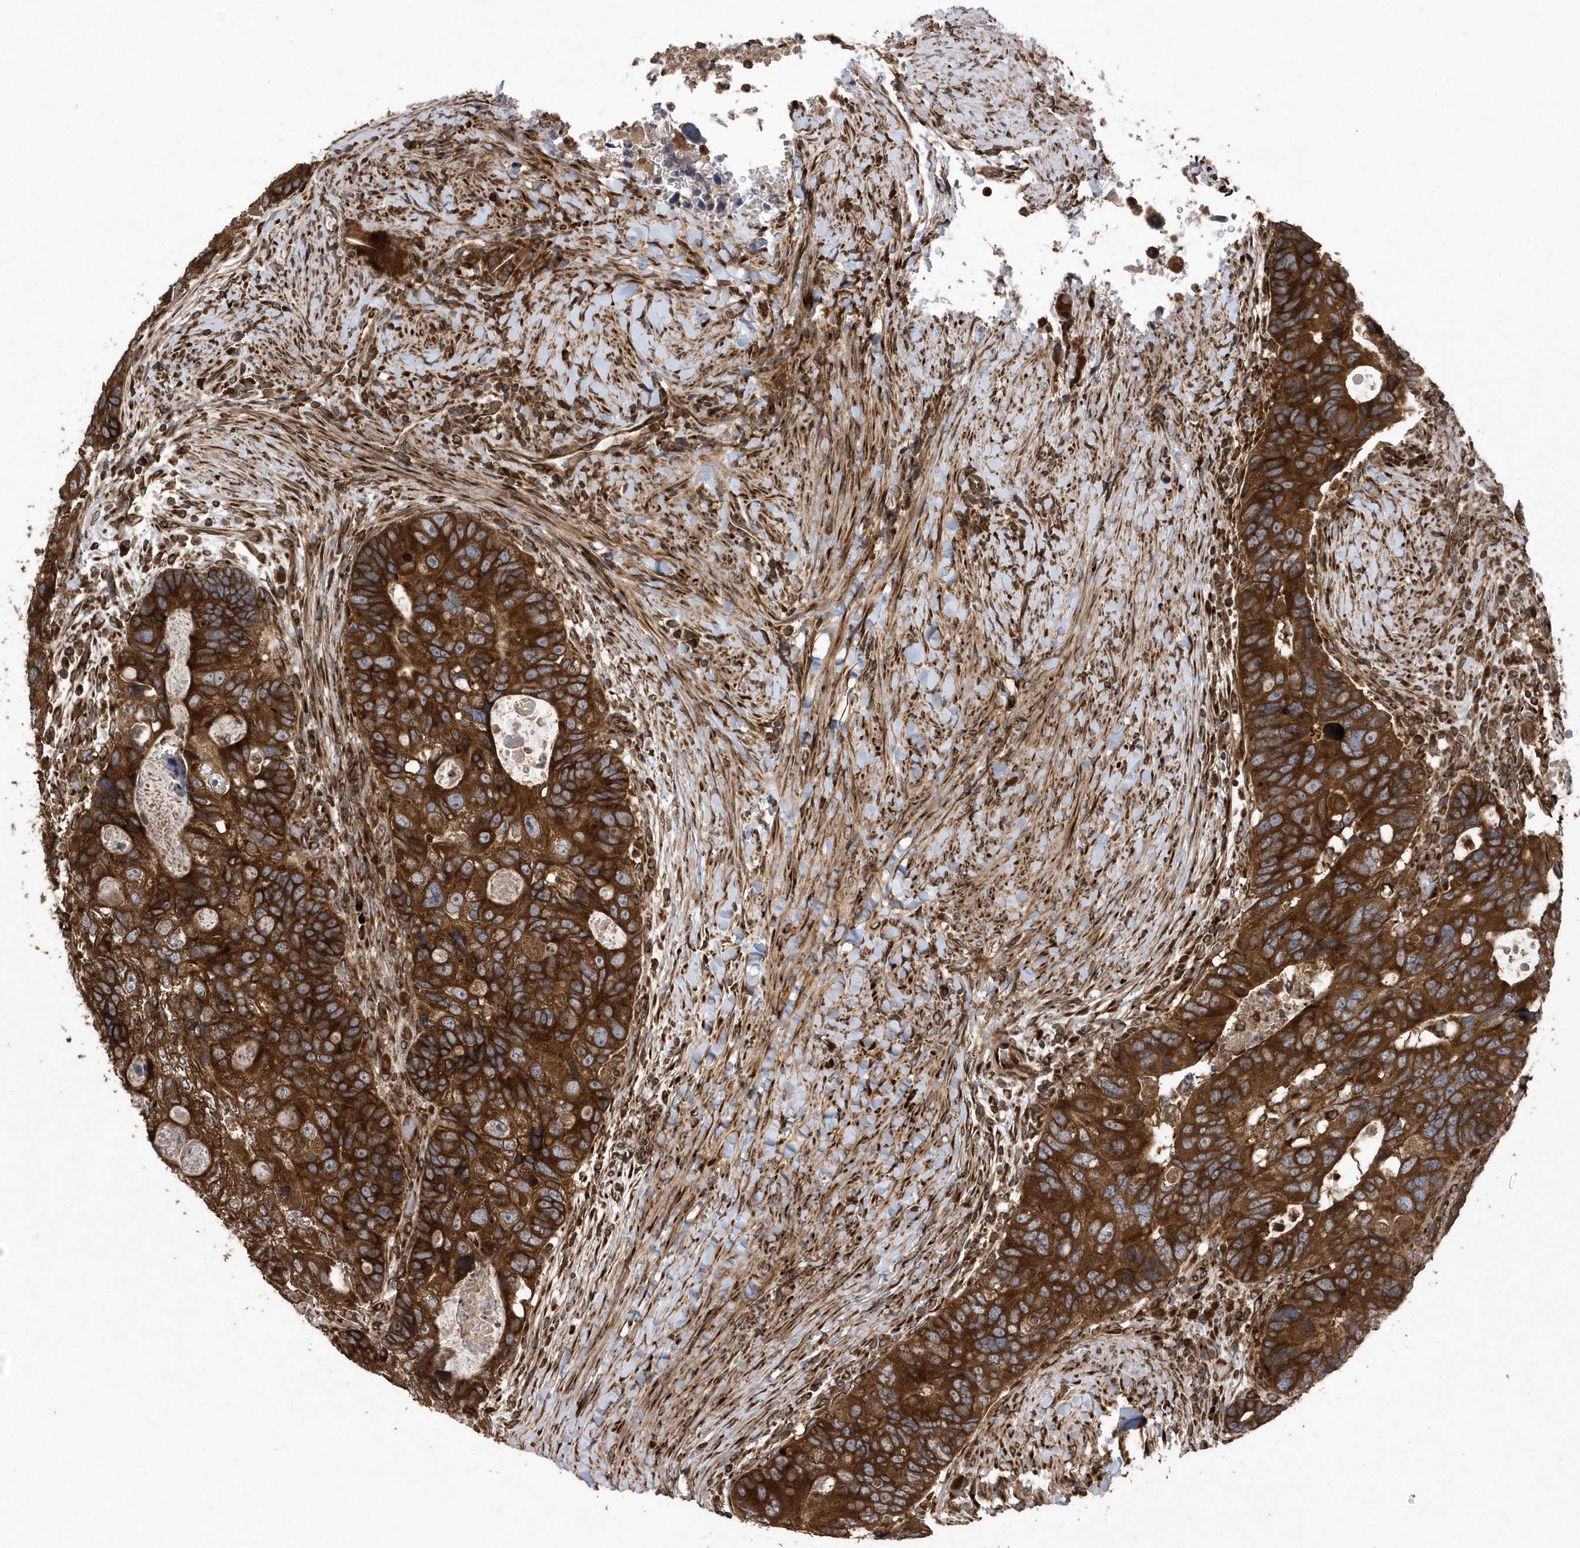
{"staining": {"intensity": "strong", "quantity": ">75%", "location": "cytoplasmic/membranous"}, "tissue": "colorectal cancer", "cell_type": "Tumor cells", "image_type": "cancer", "snomed": [{"axis": "morphology", "description": "Adenocarcinoma, NOS"}, {"axis": "topography", "description": "Rectum"}], "caption": "Immunohistochemical staining of human adenocarcinoma (colorectal) displays strong cytoplasmic/membranous protein staining in about >75% of tumor cells.", "gene": "WASHC5", "patient": {"sex": "male", "age": 59}}